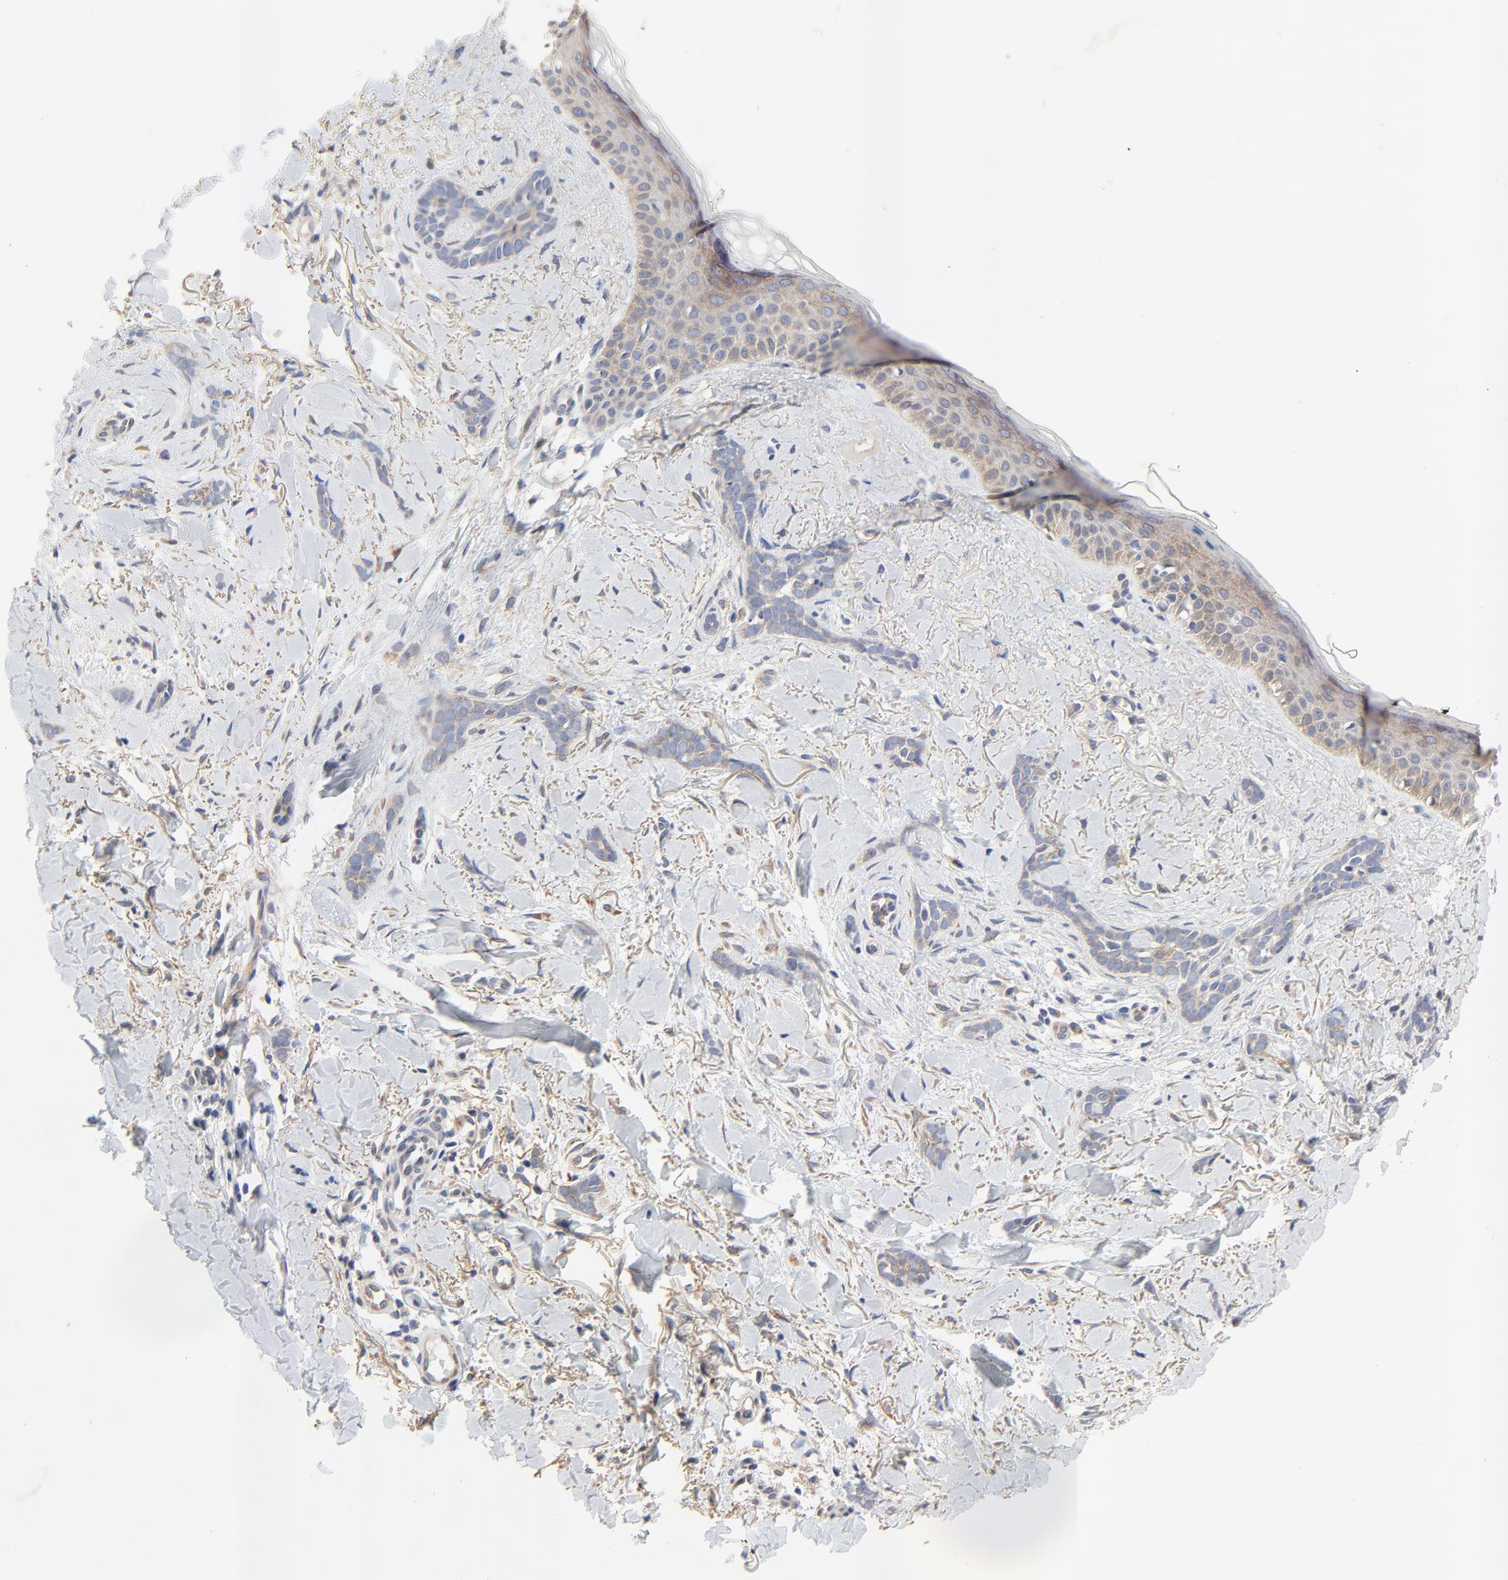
{"staining": {"intensity": "weak", "quantity": "25%-75%", "location": "cytoplasmic/membranous"}, "tissue": "skin cancer", "cell_type": "Tumor cells", "image_type": "cancer", "snomed": [{"axis": "morphology", "description": "Basal cell carcinoma"}, {"axis": "topography", "description": "Skin"}], "caption": "A photomicrograph of human skin cancer stained for a protein reveals weak cytoplasmic/membranous brown staining in tumor cells. Immunohistochemistry stains the protein of interest in brown and the nuclei are stained blue.", "gene": "VAV2", "patient": {"sex": "female", "age": 37}}